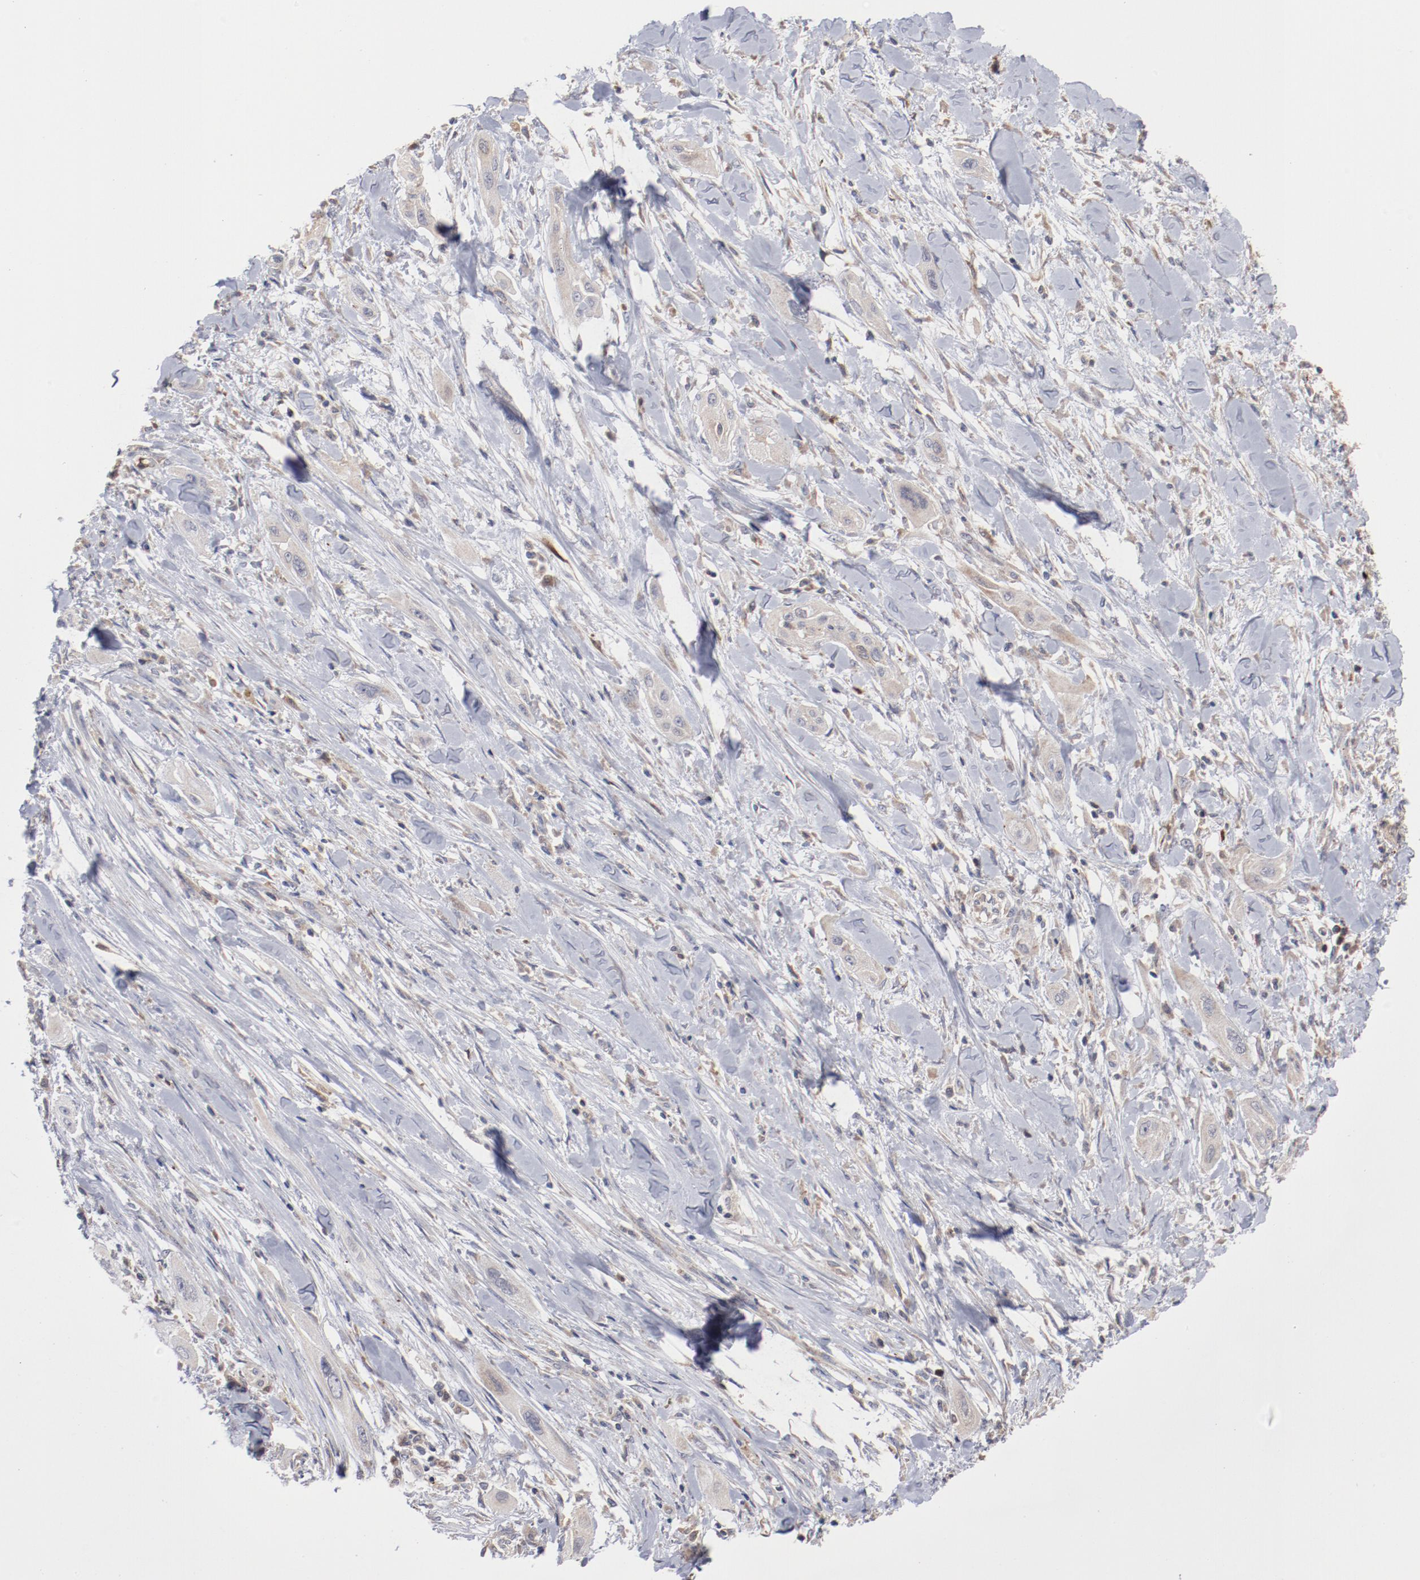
{"staining": {"intensity": "weak", "quantity": ">75%", "location": "cytoplasmic/membranous"}, "tissue": "lung cancer", "cell_type": "Tumor cells", "image_type": "cancer", "snomed": [{"axis": "morphology", "description": "Squamous cell carcinoma, NOS"}, {"axis": "topography", "description": "Lung"}], "caption": "The micrograph exhibits a brown stain indicating the presence of a protein in the cytoplasmic/membranous of tumor cells in lung cancer (squamous cell carcinoma). The protein is stained brown, and the nuclei are stained in blue (DAB IHC with brightfield microscopy, high magnification).", "gene": "PPFIBP2", "patient": {"sex": "female", "age": 47}}